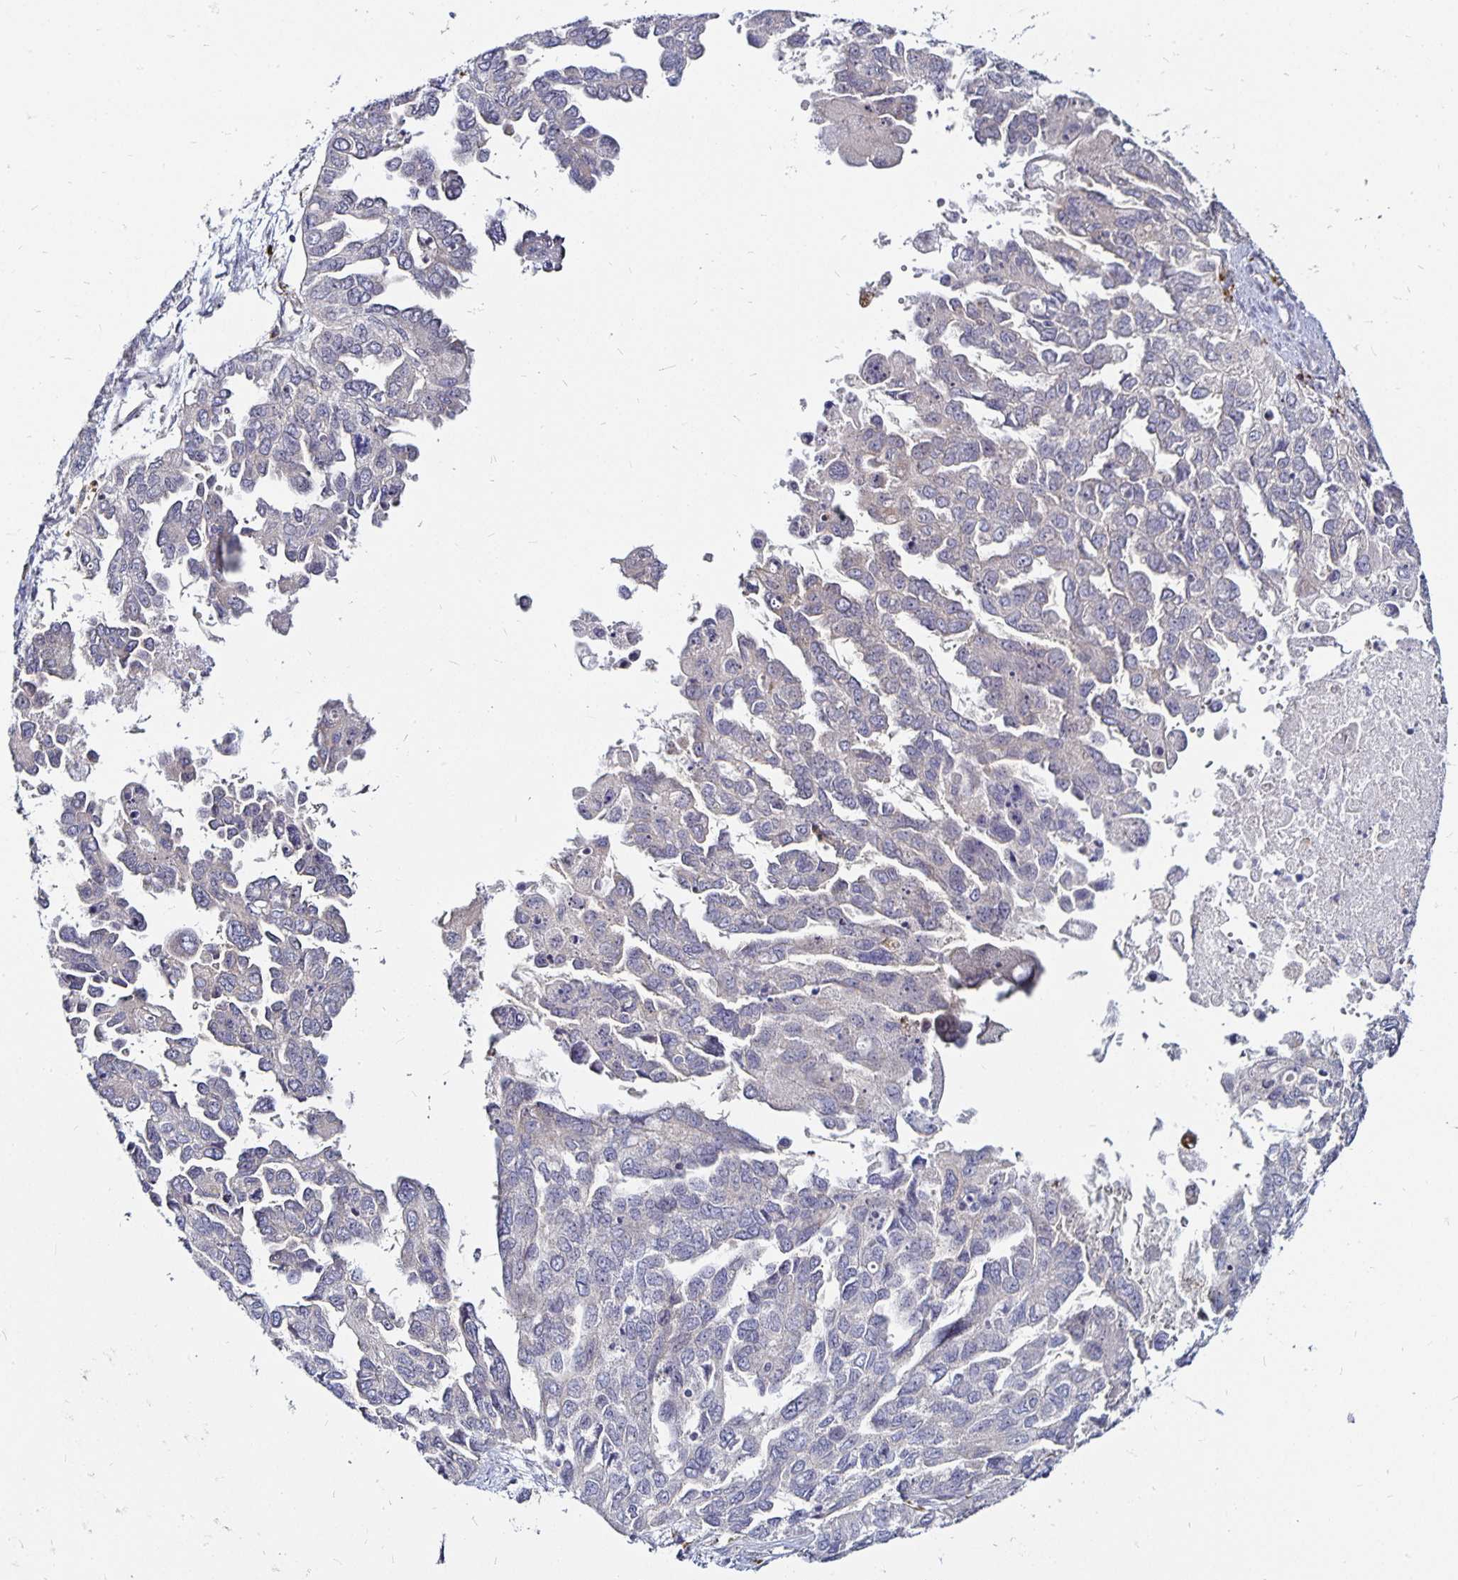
{"staining": {"intensity": "weak", "quantity": "<25%", "location": "cytoplasmic/membranous"}, "tissue": "ovarian cancer", "cell_type": "Tumor cells", "image_type": "cancer", "snomed": [{"axis": "morphology", "description": "Cystadenocarcinoma, serous, NOS"}, {"axis": "topography", "description": "Ovary"}], "caption": "This is a image of immunohistochemistry (IHC) staining of ovarian serous cystadenocarcinoma, which shows no positivity in tumor cells.", "gene": "CYP27A1", "patient": {"sex": "female", "age": 53}}